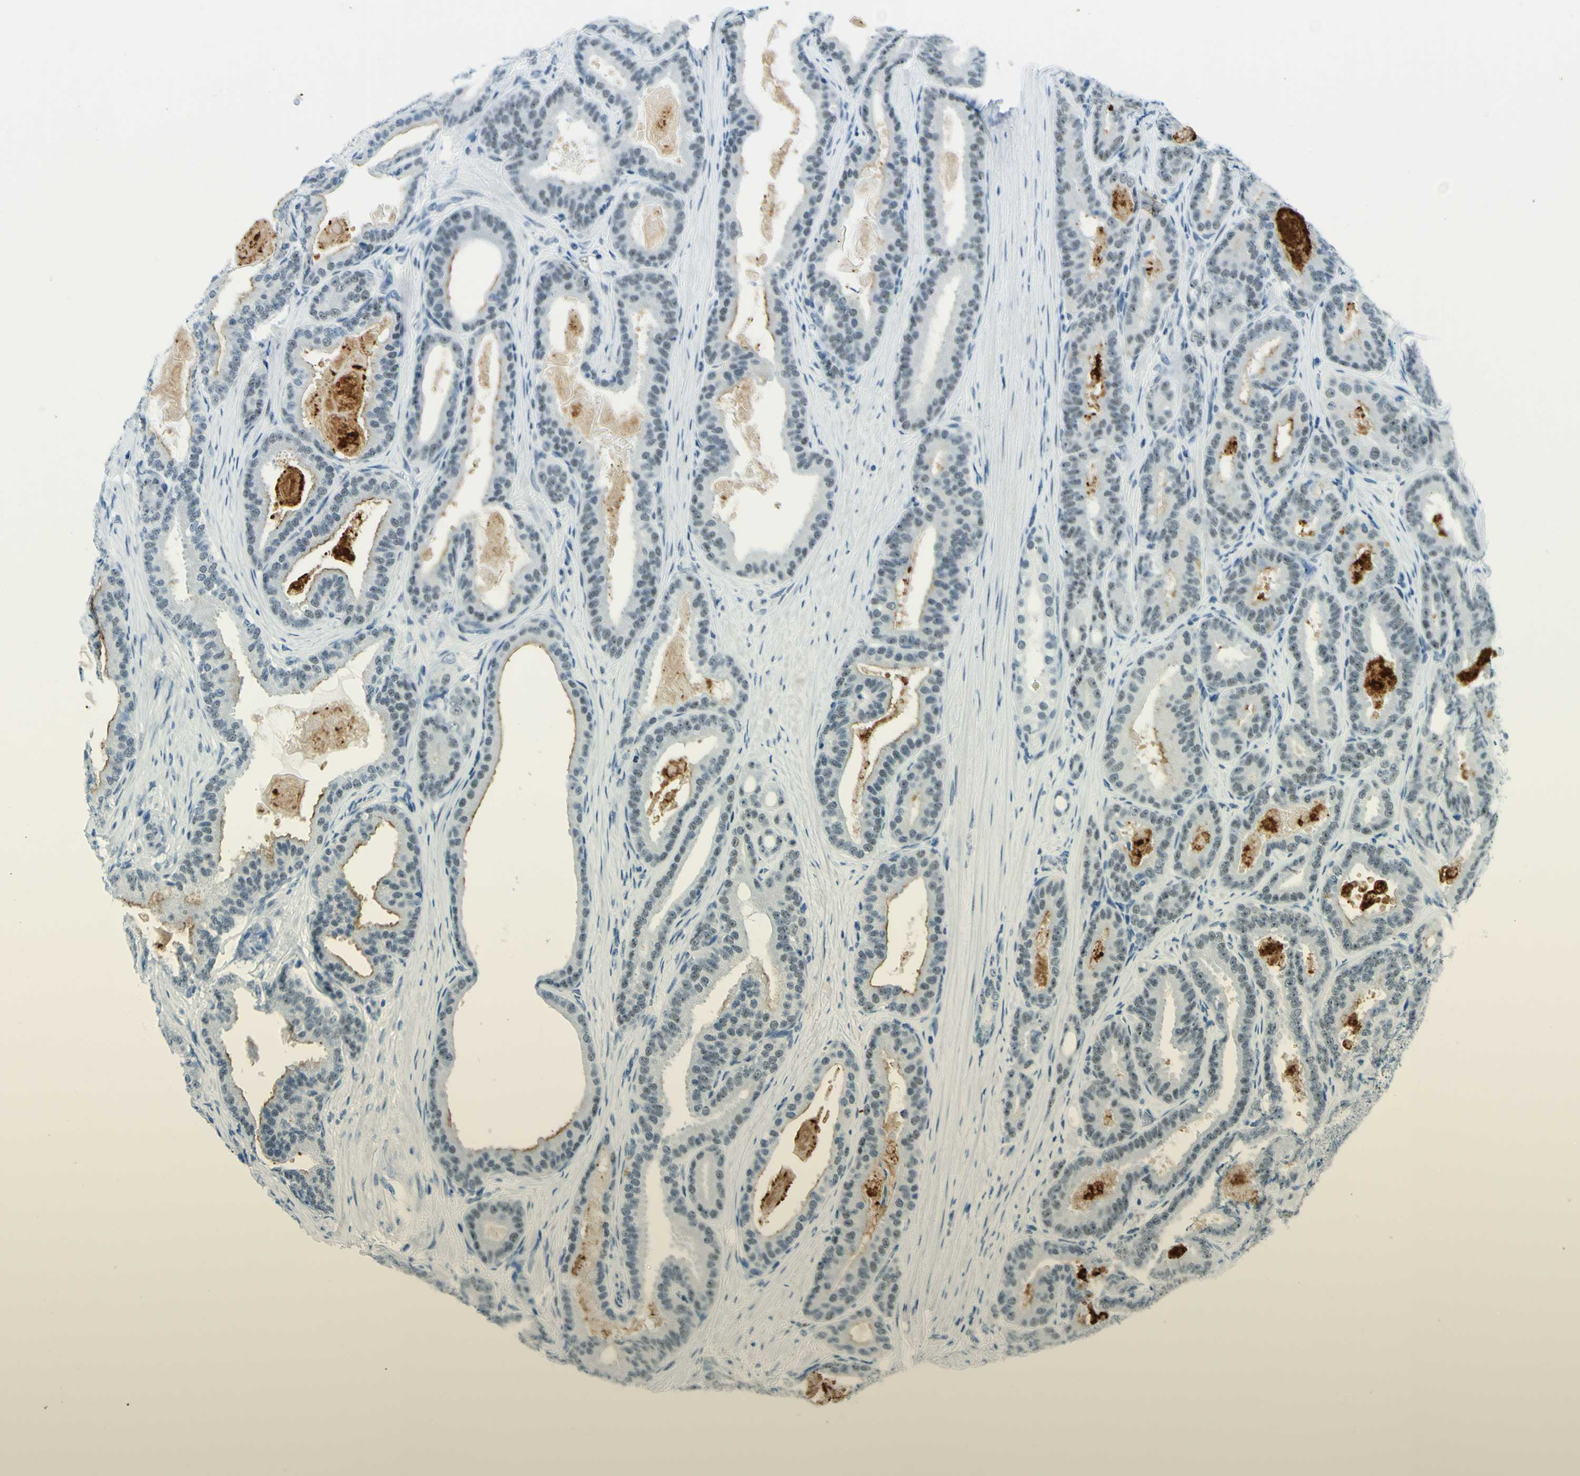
{"staining": {"intensity": "negative", "quantity": "none", "location": "none"}, "tissue": "prostate cancer", "cell_type": "Tumor cells", "image_type": "cancer", "snomed": [{"axis": "morphology", "description": "Adenocarcinoma, High grade"}, {"axis": "topography", "description": "Prostate"}], "caption": "This histopathology image is of prostate high-grade adenocarcinoma stained with immunohistochemistry to label a protein in brown with the nuclei are counter-stained blue. There is no expression in tumor cells.", "gene": "CEBPG", "patient": {"sex": "male", "age": 60}}